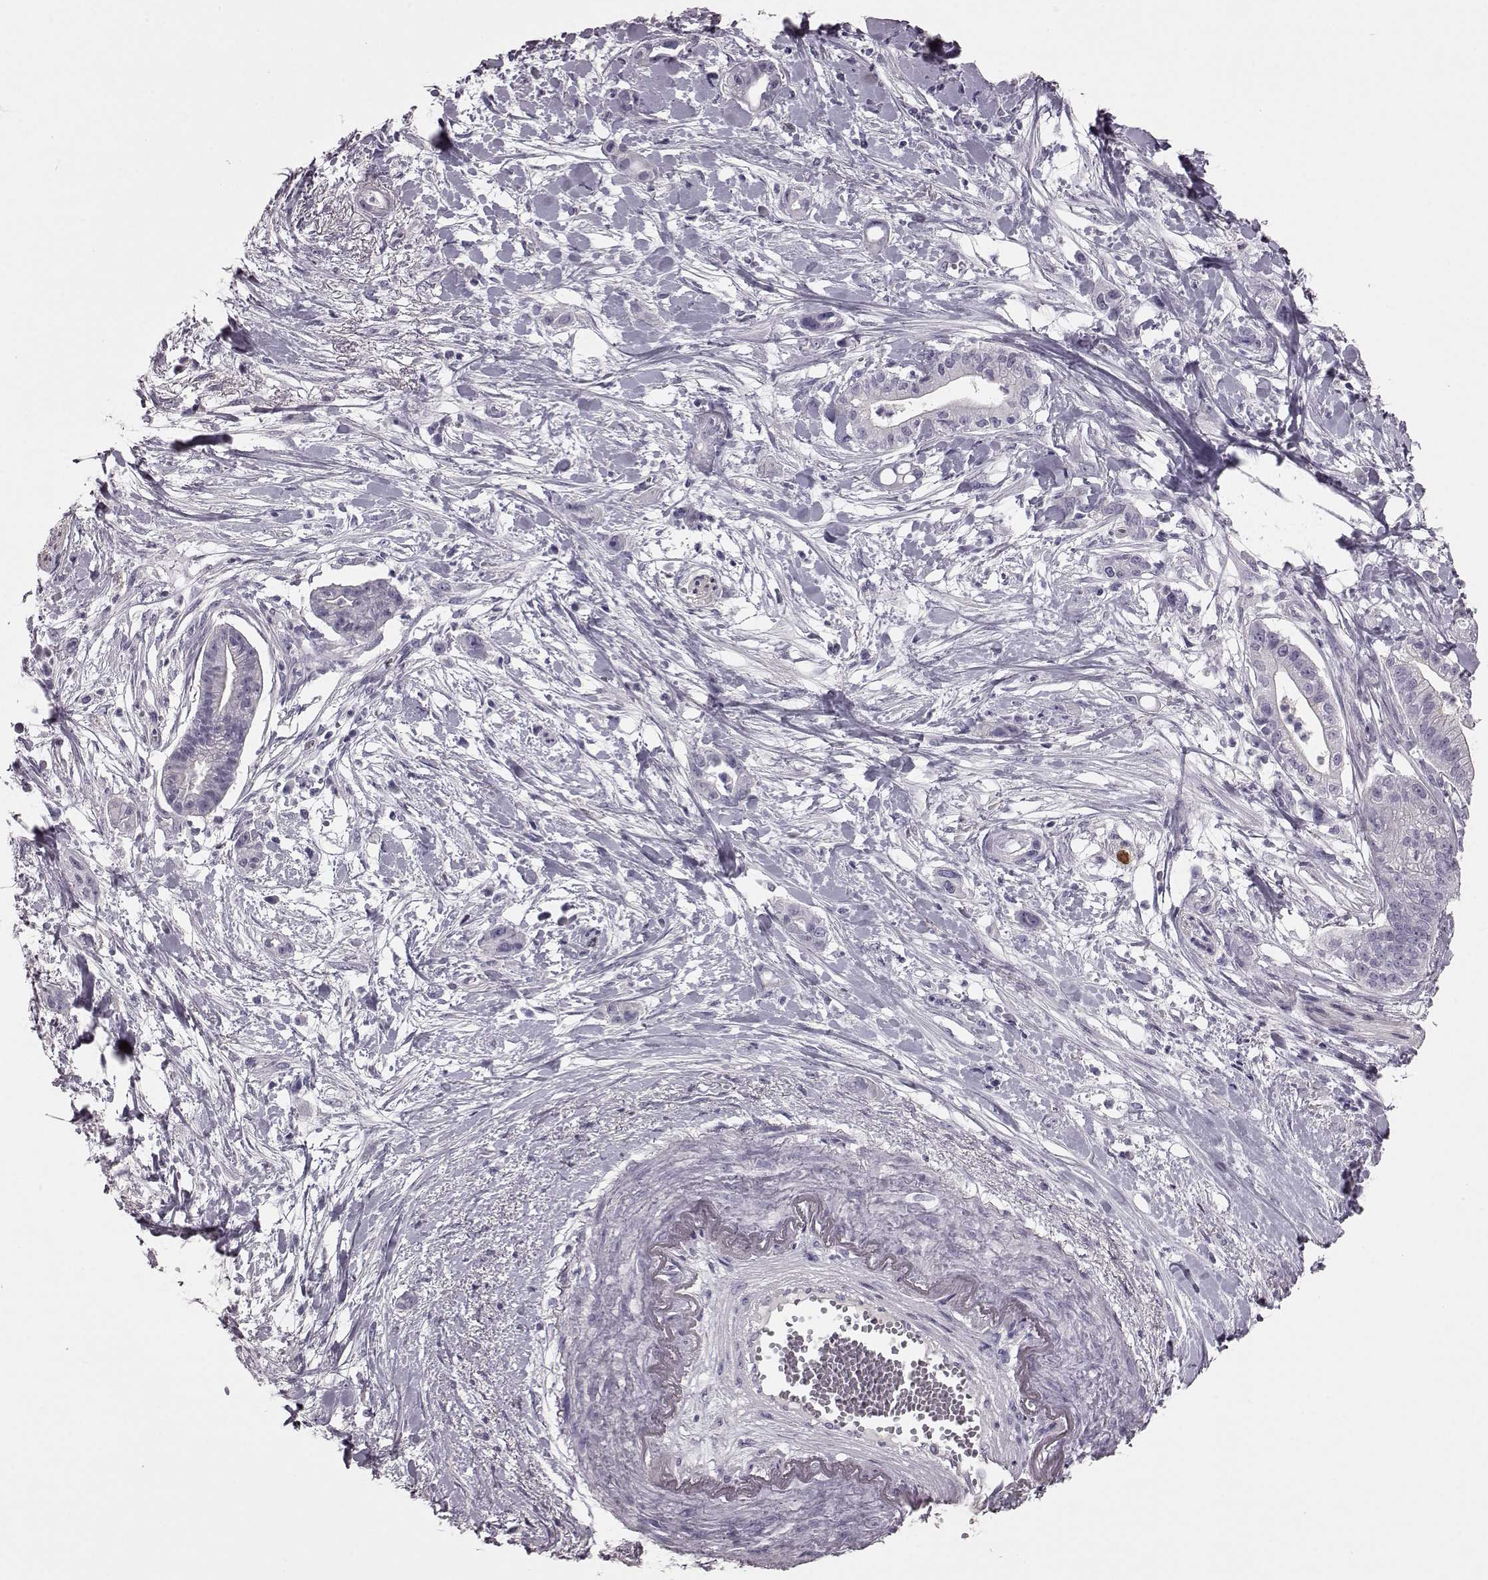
{"staining": {"intensity": "negative", "quantity": "none", "location": "none"}, "tissue": "pancreatic cancer", "cell_type": "Tumor cells", "image_type": "cancer", "snomed": [{"axis": "morphology", "description": "Normal tissue, NOS"}, {"axis": "morphology", "description": "Adenocarcinoma, NOS"}, {"axis": "topography", "description": "Lymph node"}, {"axis": "topography", "description": "Pancreas"}], "caption": "An immunohistochemistry micrograph of pancreatic adenocarcinoma is shown. There is no staining in tumor cells of pancreatic adenocarcinoma.", "gene": "SNTG1", "patient": {"sex": "female", "age": 58}}